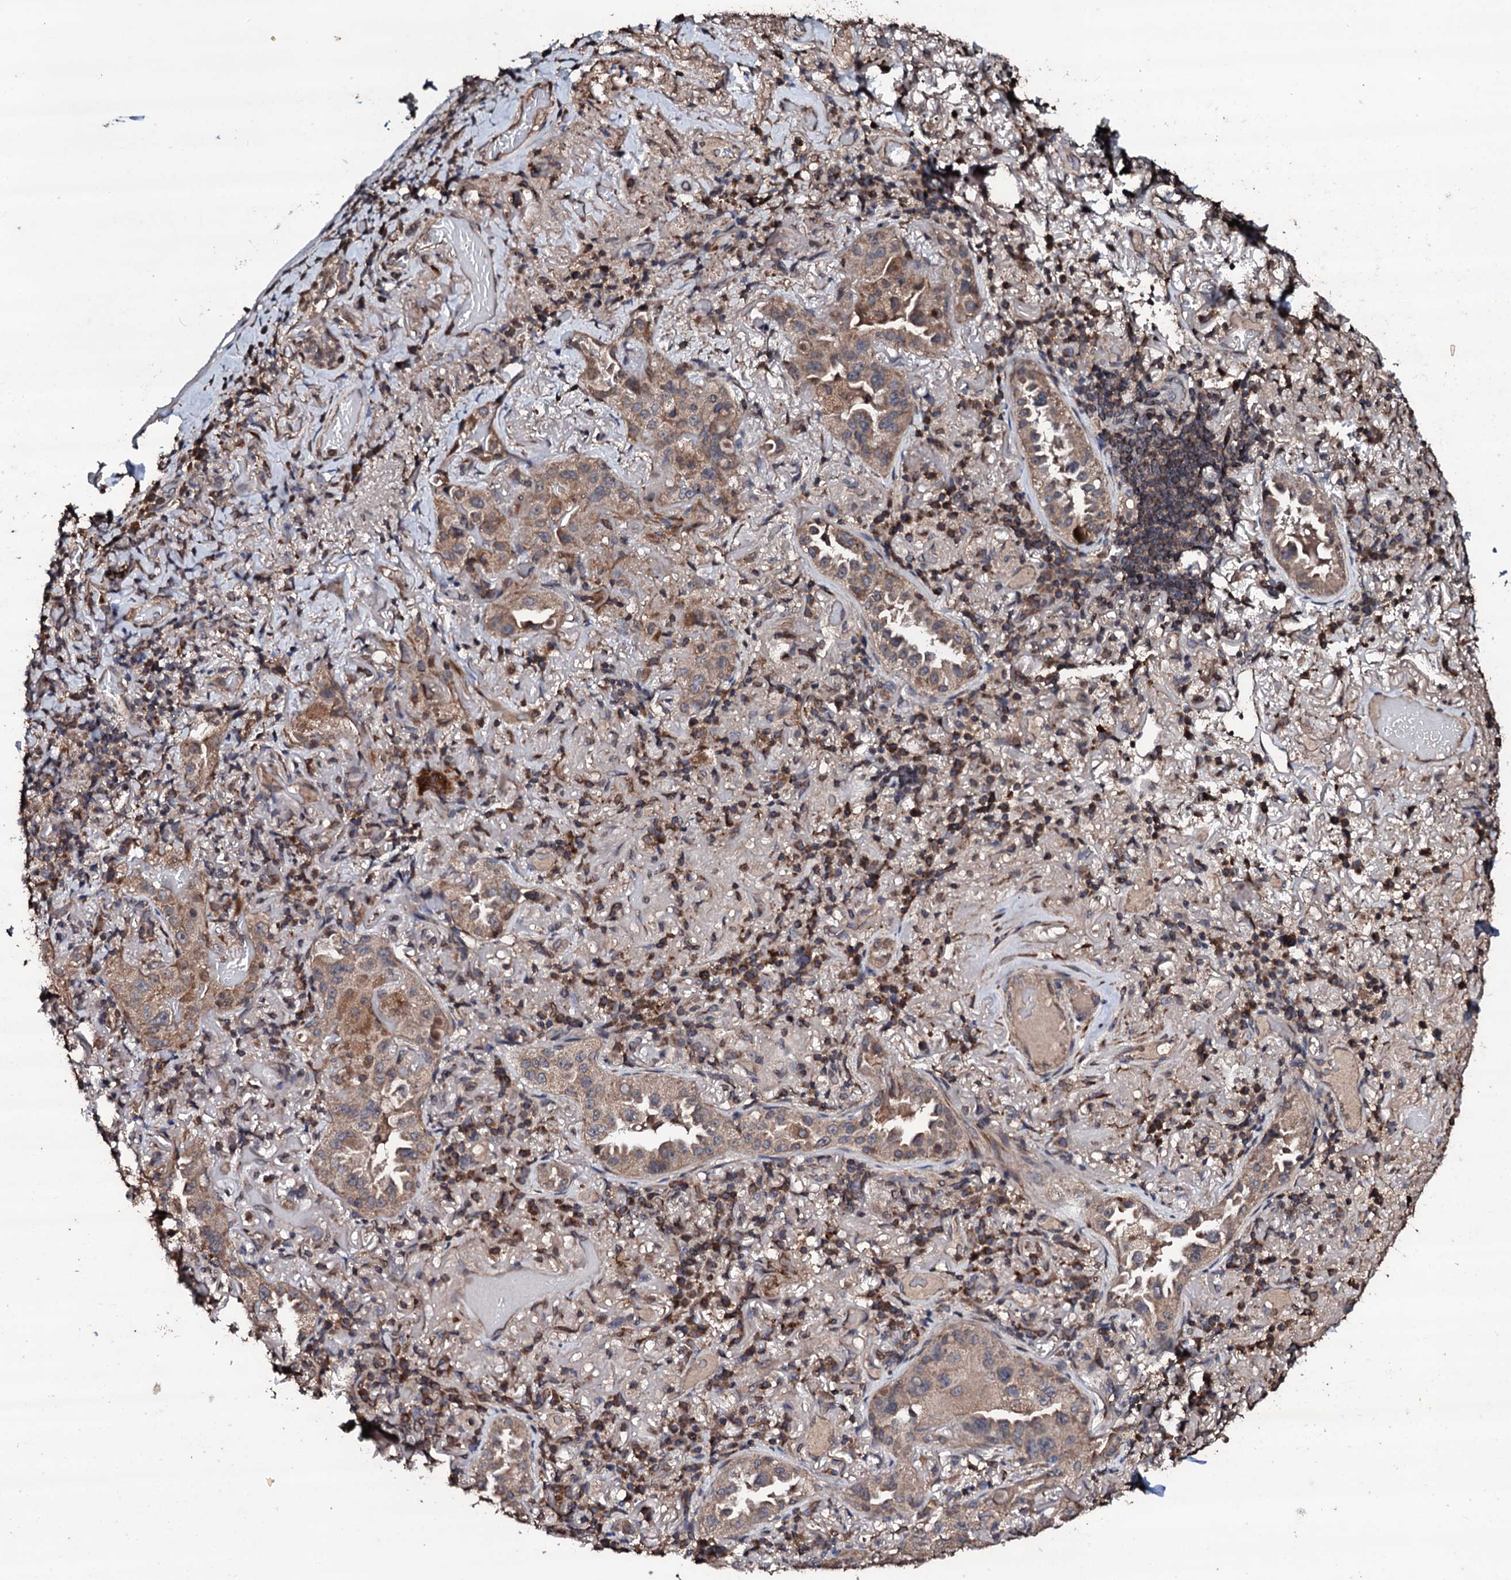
{"staining": {"intensity": "moderate", "quantity": ">75%", "location": "cytoplasmic/membranous"}, "tissue": "lung cancer", "cell_type": "Tumor cells", "image_type": "cancer", "snomed": [{"axis": "morphology", "description": "Adenocarcinoma, NOS"}, {"axis": "topography", "description": "Lung"}], "caption": "Lung adenocarcinoma tissue shows moderate cytoplasmic/membranous expression in approximately >75% of tumor cells (DAB IHC, brown staining for protein, blue staining for nuclei).", "gene": "SDHAF2", "patient": {"sex": "female", "age": 69}}